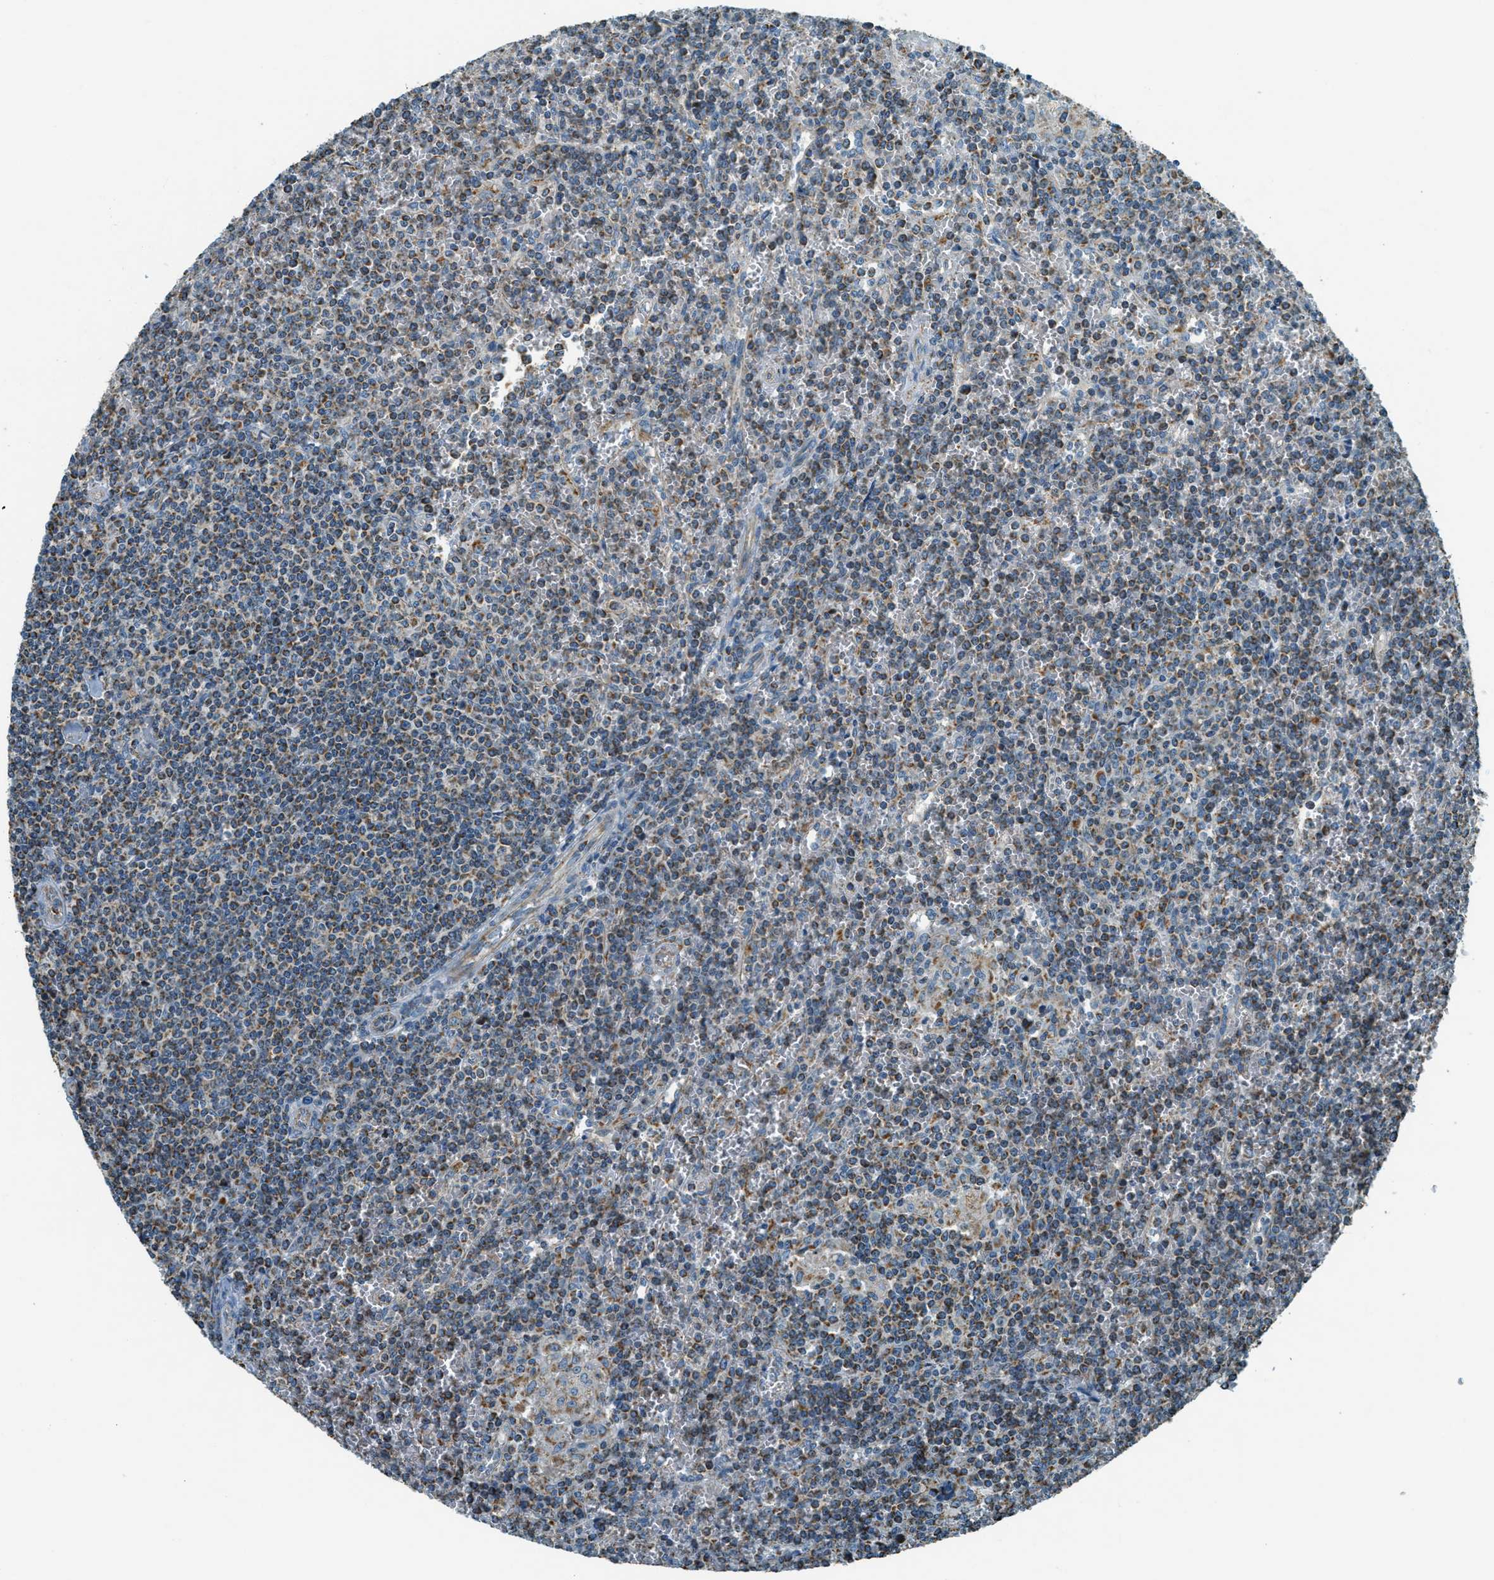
{"staining": {"intensity": "moderate", "quantity": "25%-75%", "location": "cytoplasmic/membranous"}, "tissue": "lymphoma", "cell_type": "Tumor cells", "image_type": "cancer", "snomed": [{"axis": "morphology", "description": "Malignant lymphoma, non-Hodgkin's type, Low grade"}, {"axis": "topography", "description": "Spleen"}], "caption": "Immunohistochemical staining of malignant lymphoma, non-Hodgkin's type (low-grade) exhibits medium levels of moderate cytoplasmic/membranous positivity in about 25%-75% of tumor cells. Immunohistochemistry stains the protein of interest in brown and the nuclei are stained blue.", "gene": "CHST15", "patient": {"sex": "female", "age": 19}}